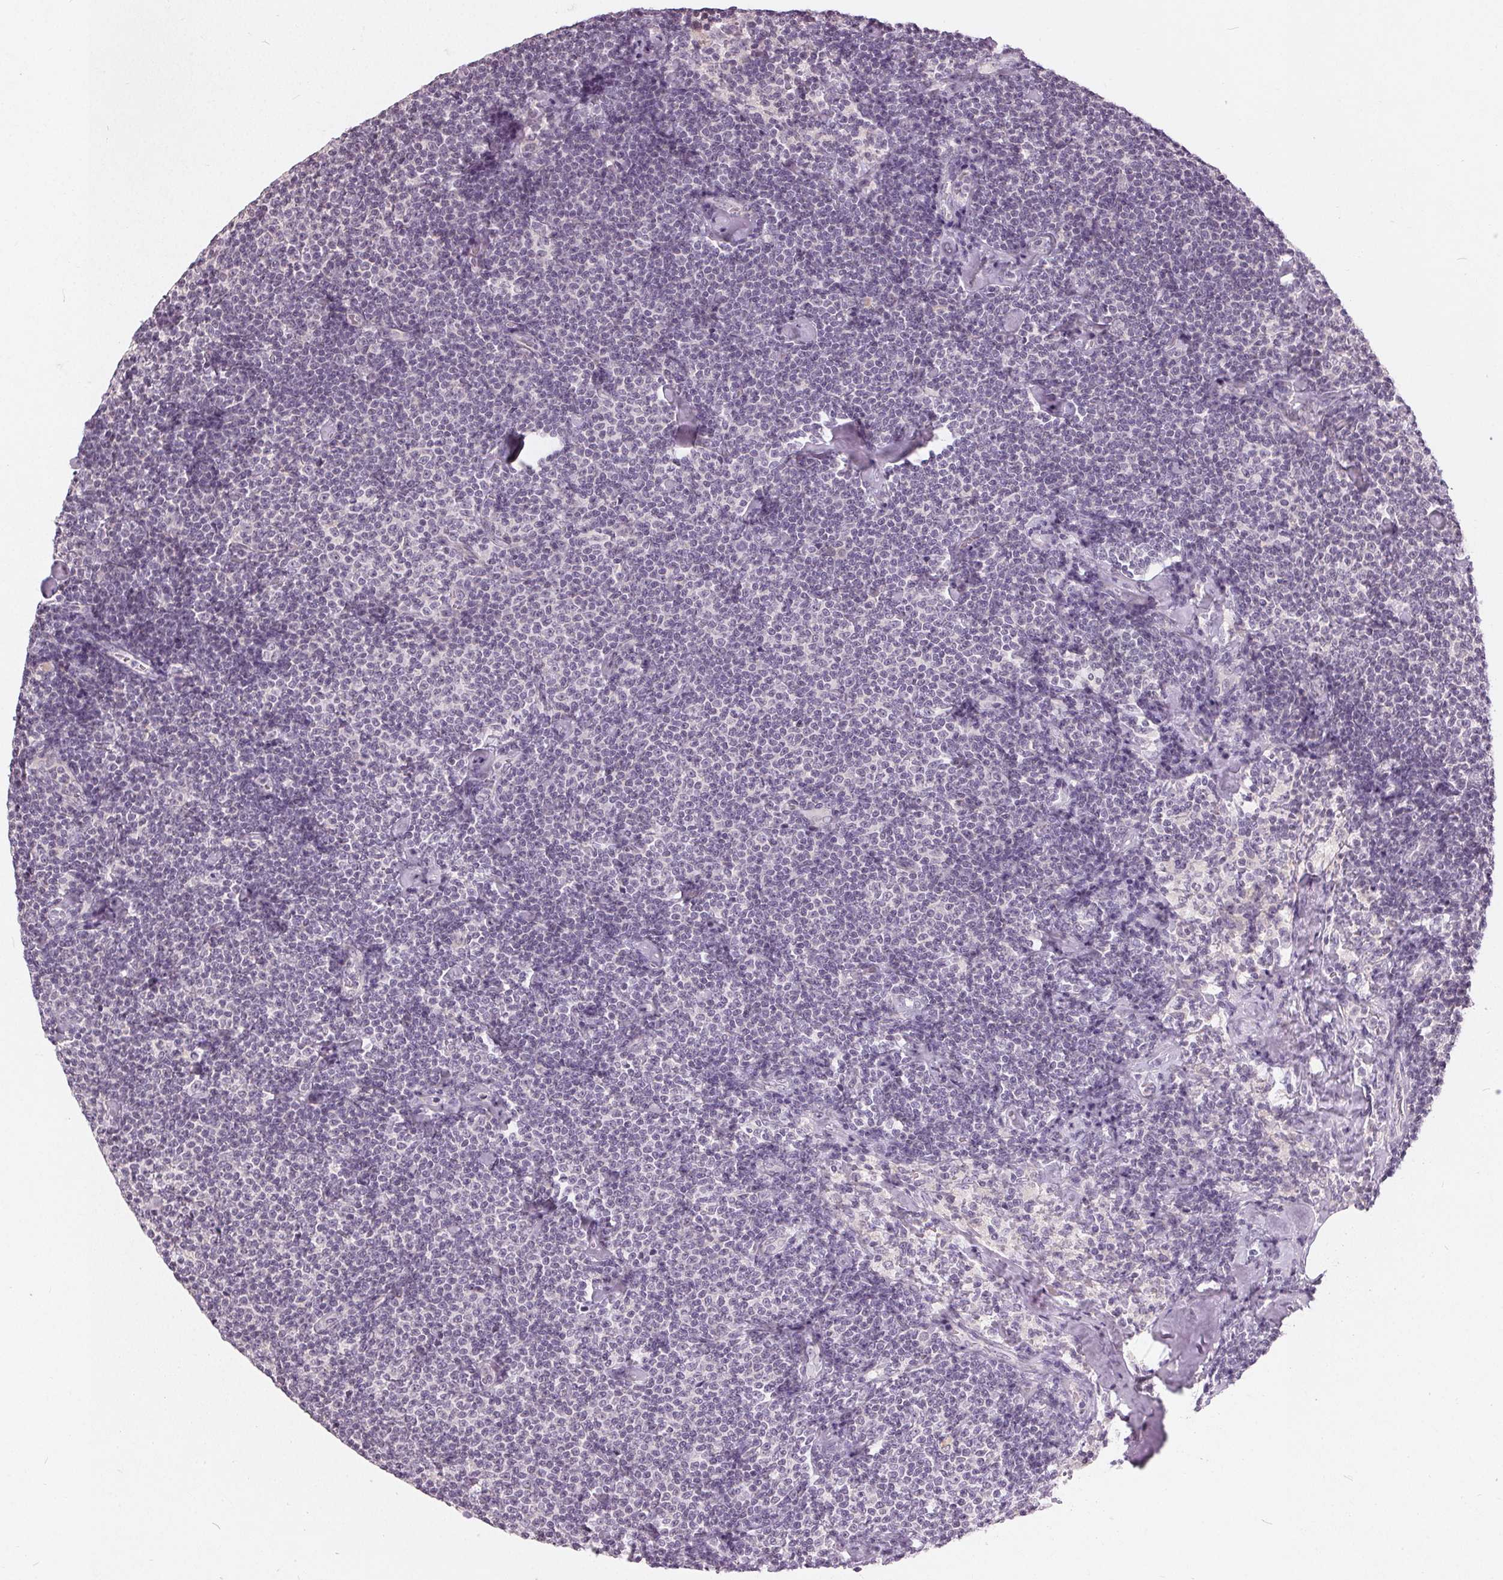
{"staining": {"intensity": "negative", "quantity": "none", "location": "none"}, "tissue": "lymphoma", "cell_type": "Tumor cells", "image_type": "cancer", "snomed": [{"axis": "morphology", "description": "Malignant lymphoma, non-Hodgkin's type, Low grade"}, {"axis": "topography", "description": "Lymph node"}], "caption": "High magnification brightfield microscopy of lymphoma stained with DAB (brown) and counterstained with hematoxylin (blue): tumor cells show no significant expression.", "gene": "TRIM60", "patient": {"sex": "male", "age": 81}}